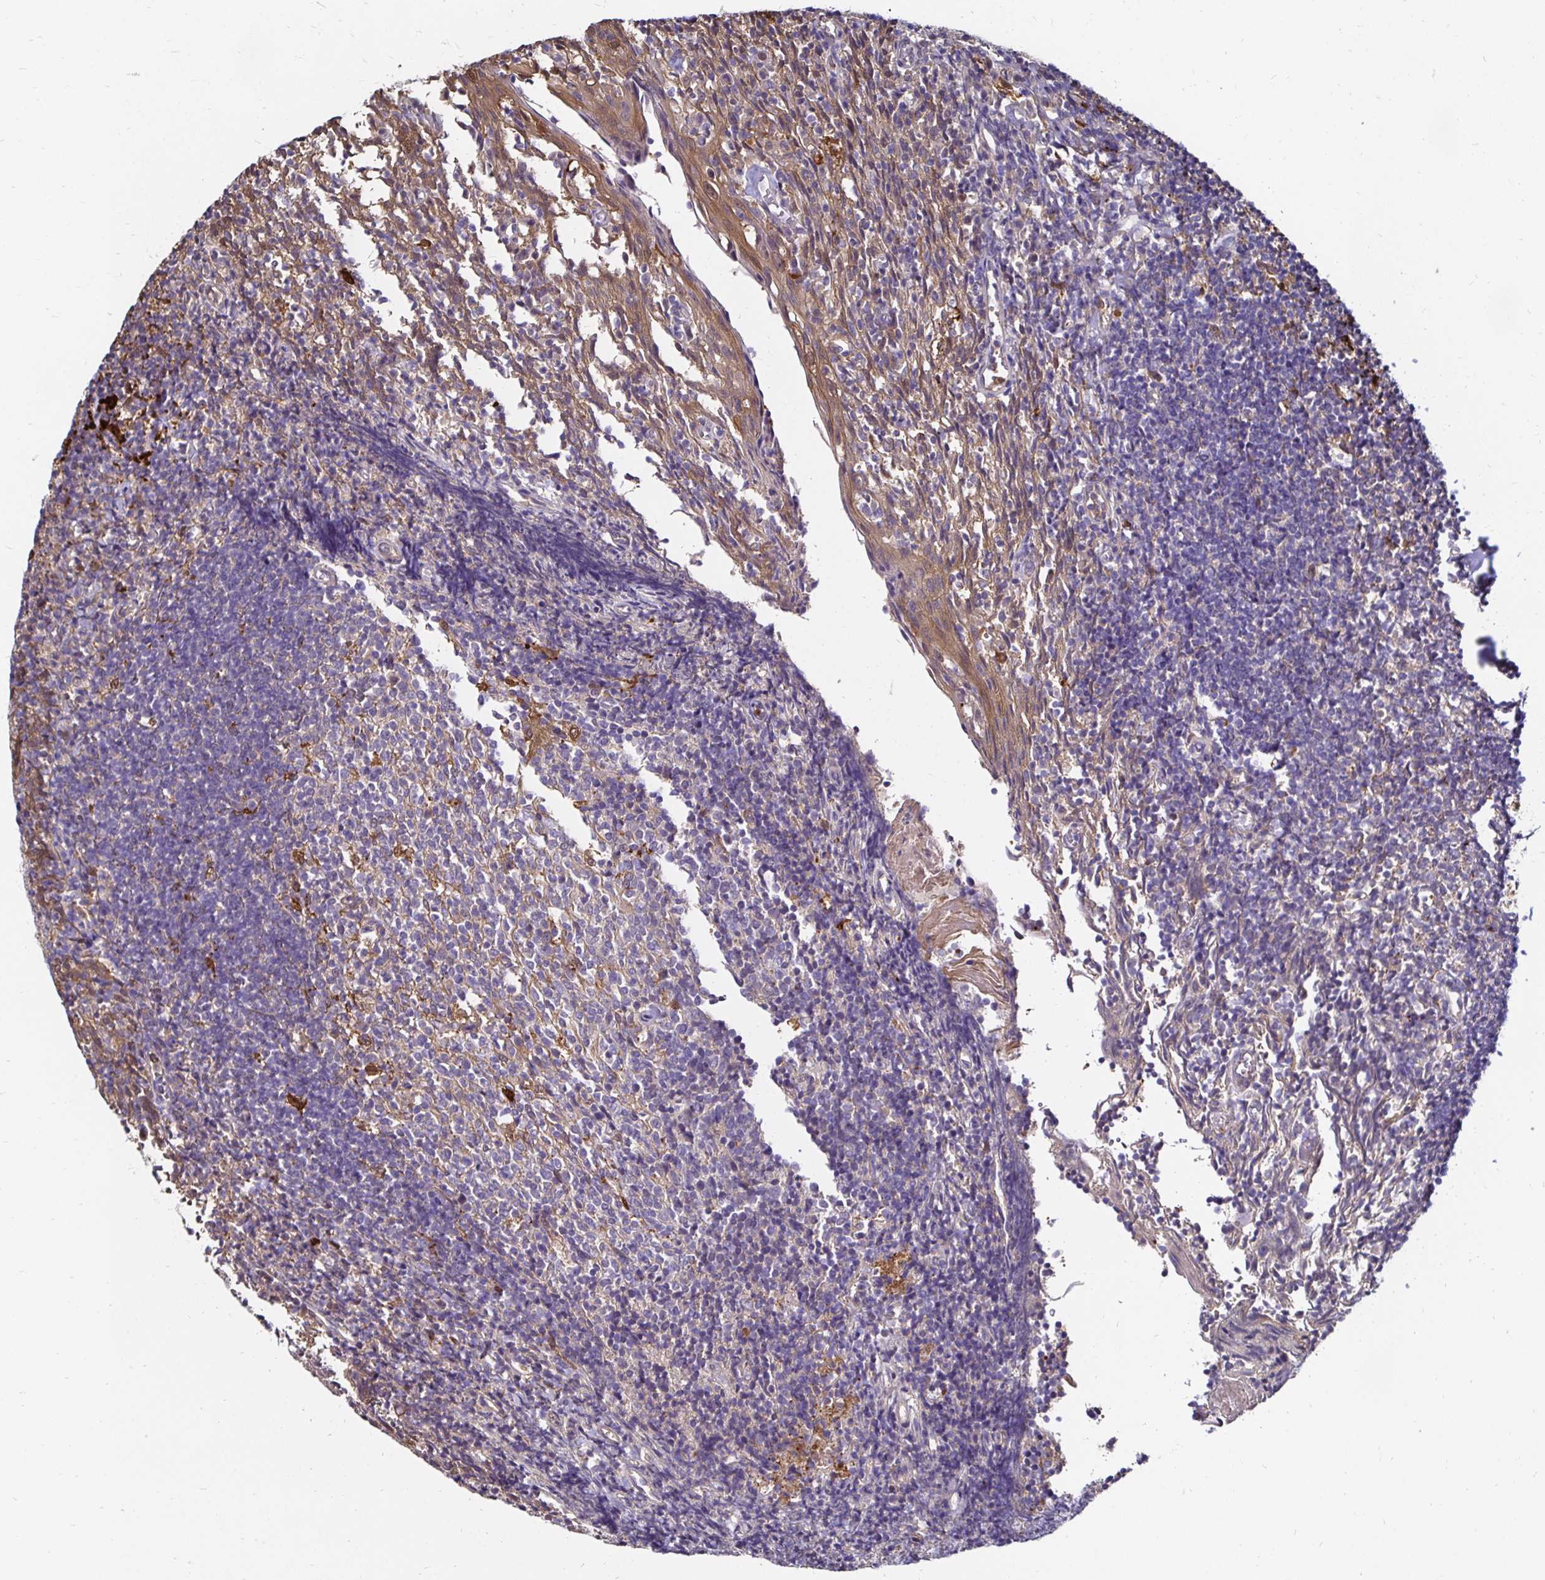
{"staining": {"intensity": "moderate", "quantity": "<25%", "location": "cytoplasmic/membranous"}, "tissue": "tonsil", "cell_type": "Germinal center cells", "image_type": "normal", "snomed": [{"axis": "morphology", "description": "Normal tissue, NOS"}, {"axis": "topography", "description": "Tonsil"}], "caption": "Benign tonsil was stained to show a protein in brown. There is low levels of moderate cytoplasmic/membranous positivity in approximately <25% of germinal center cells. (DAB = brown stain, brightfield microscopy at high magnification).", "gene": "TXN", "patient": {"sex": "female", "age": 10}}